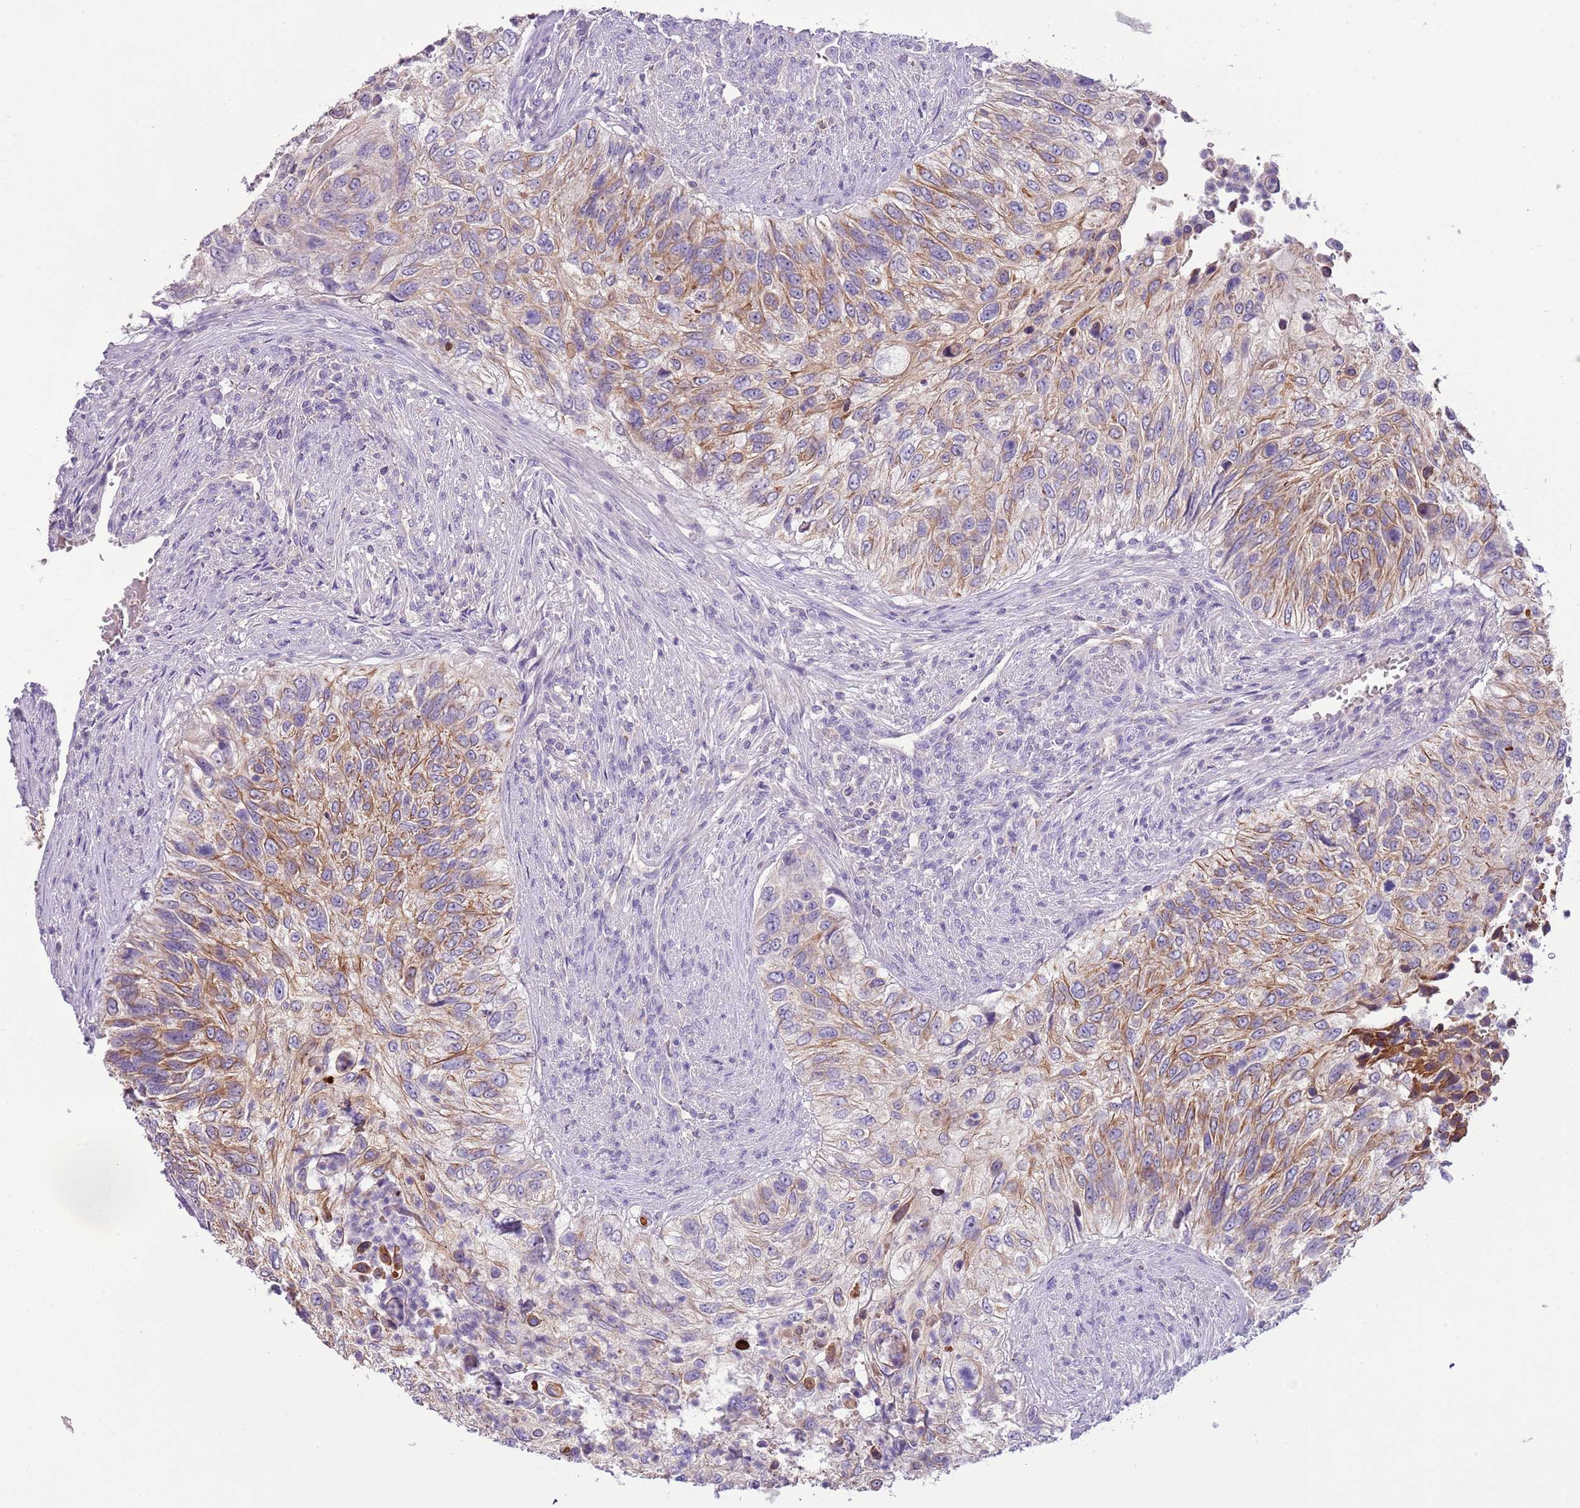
{"staining": {"intensity": "moderate", "quantity": "25%-75%", "location": "cytoplasmic/membranous"}, "tissue": "urothelial cancer", "cell_type": "Tumor cells", "image_type": "cancer", "snomed": [{"axis": "morphology", "description": "Urothelial carcinoma, High grade"}, {"axis": "topography", "description": "Urinary bladder"}], "caption": "A high-resolution photomicrograph shows immunohistochemistry (IHC) staining of urothelial cancer, which shows moderate cytoplasmic/membranous staining in approximately 25%-75% of tumor cells. (brown staining indicates protein expression, while blue staining denotes nuclei).", "gene": "HES3", "patient": {"sex": "female", "age": 60}}